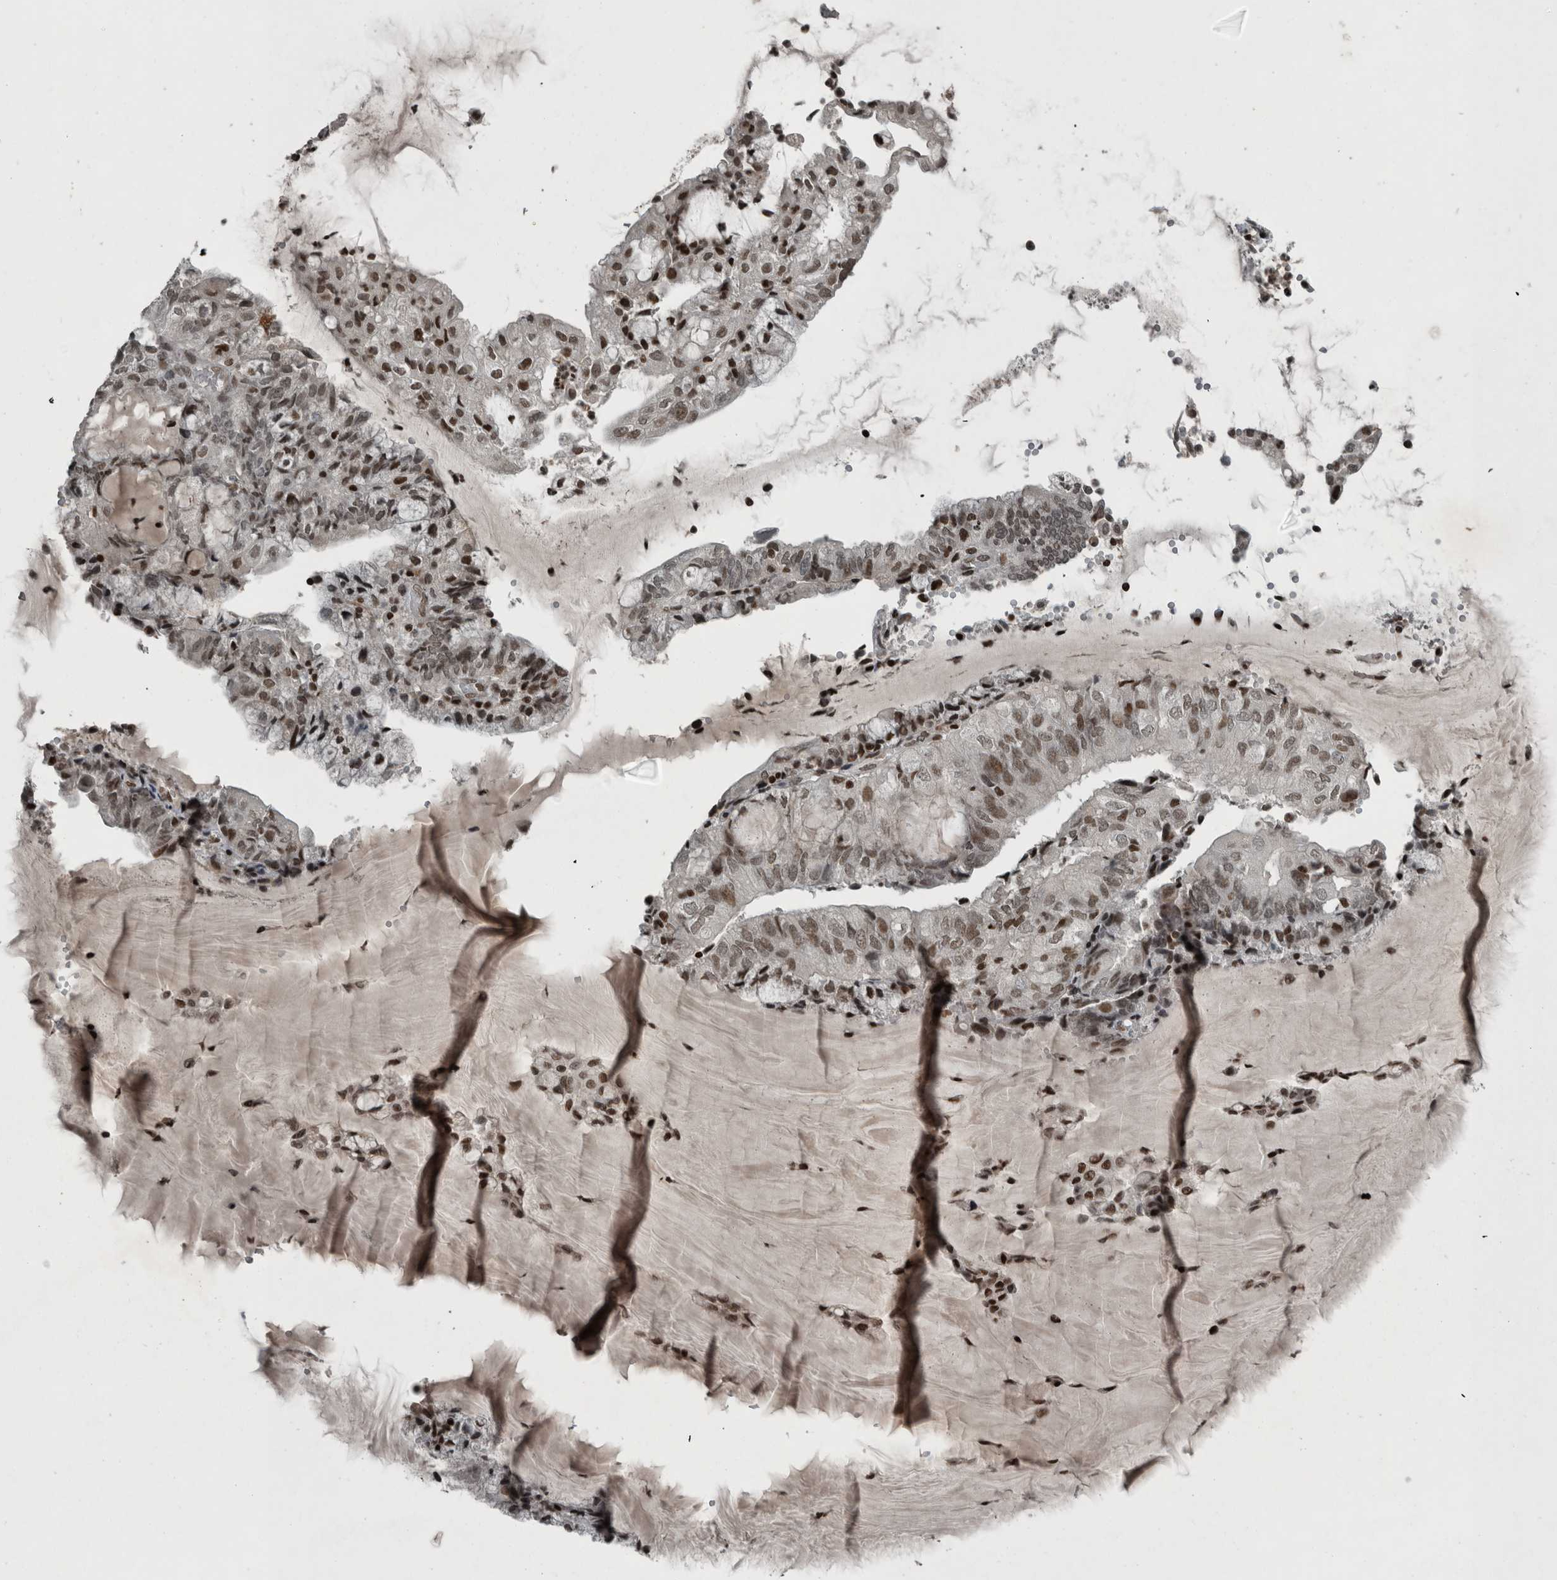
{"staining": {"intensity": "moderate", "quantity": ">75%", "location": "nuclear"}, "tissue": "endometrial cancer", "cell_type": "Tumor cells", "image_type": "cancer", "snomed": [{"axis": "morphology", "description": "Adenocarcinoma, NOS"}, {"axis": "topography", "description": "Endometrium"}], "caption": "Protein expression analysis of endometrial adenocarcinoma demonstrates moderate nuclear positivity in about >75% of tumor cells.", "gene": "UNC50", "patient": {"sex": "female", "age": 81}}